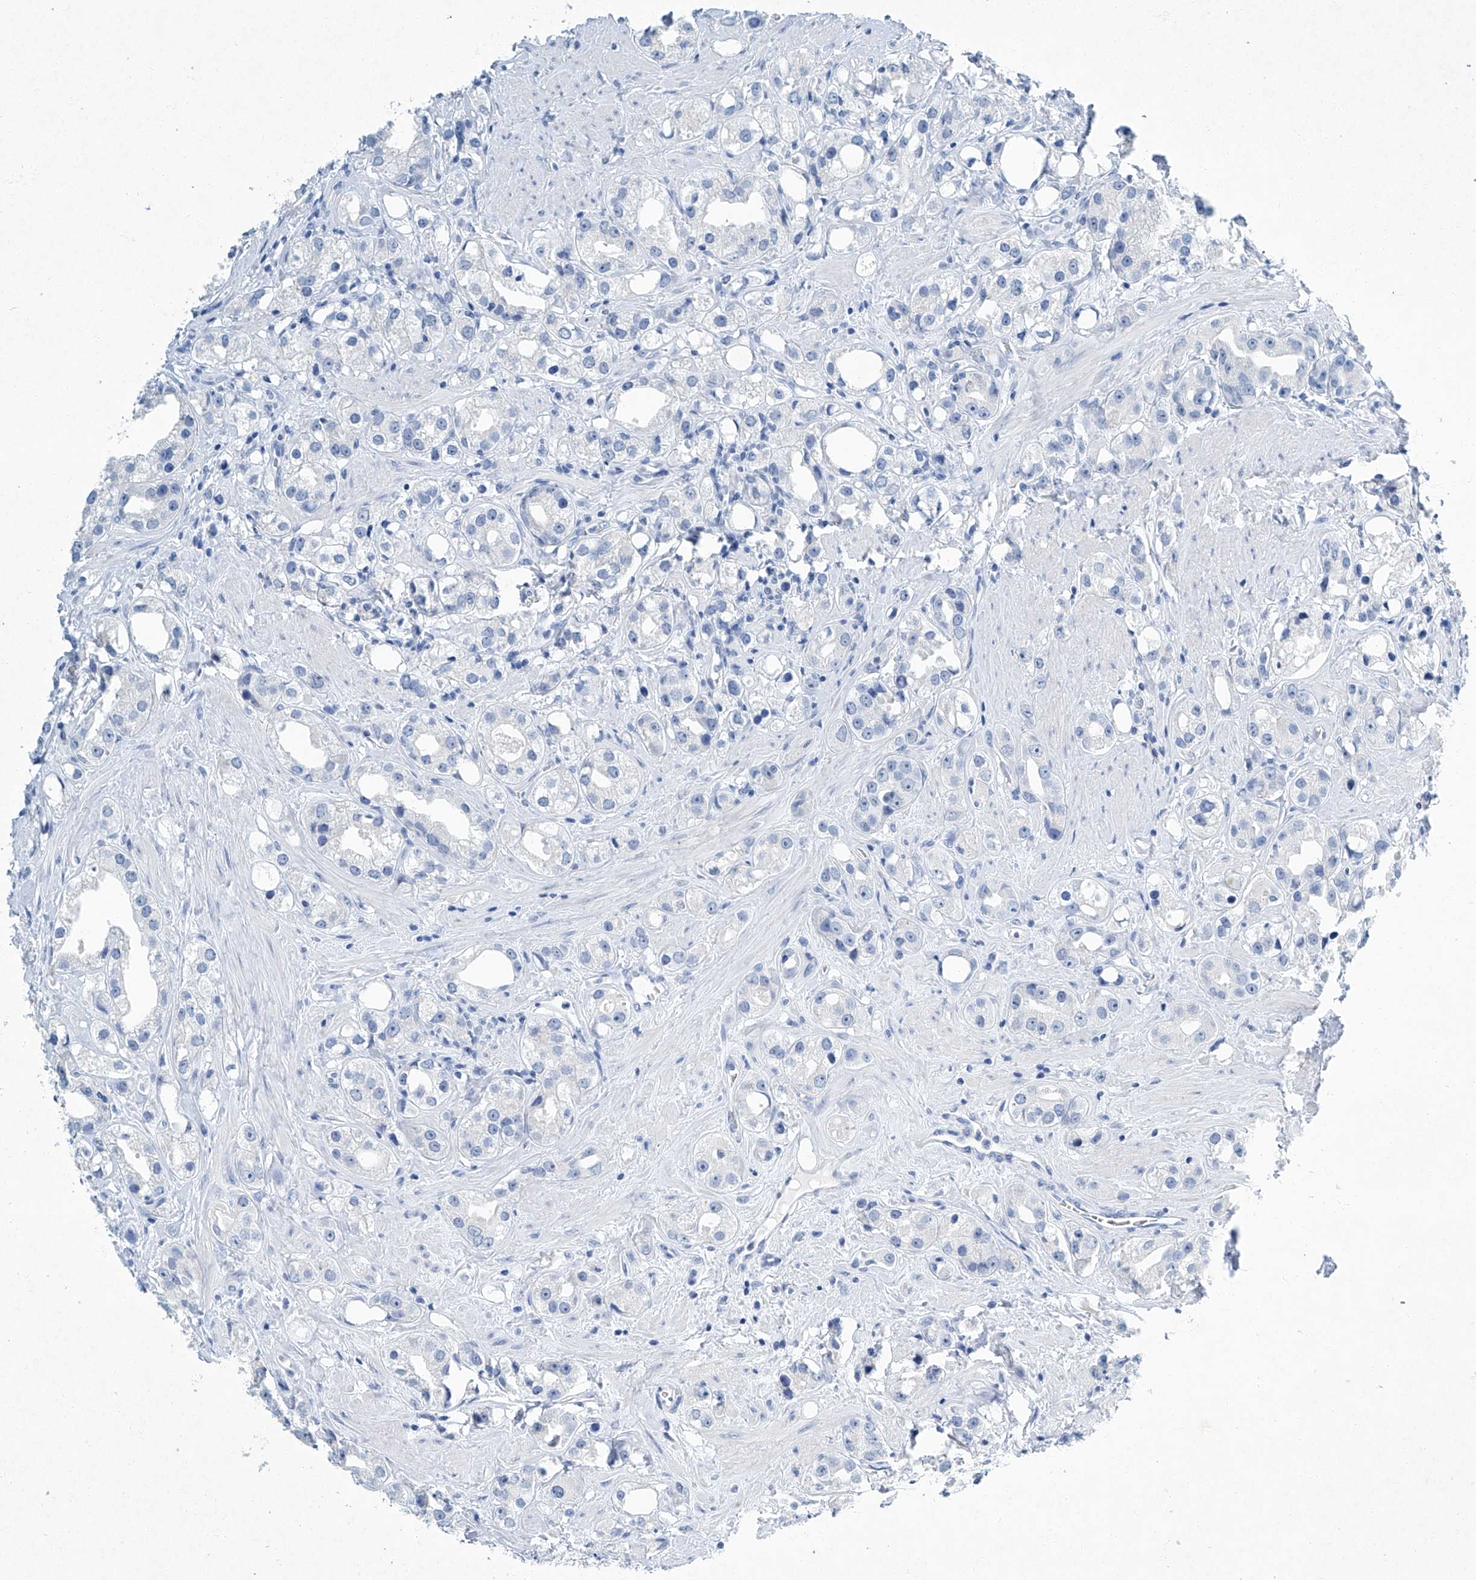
{"staining": {"intensity": "negative", "quantity": "none", "location": "none"}, "tissue": "prostate cancer", "cell_type": "Tumor cells", "image_type": "cancer", "snomed": [{"axis": "morphology", "description": "Adenocarcinoma, NOS"}, {"axis": "topography", "description": "Prostate"}], "caption": "DAB immunohistochemical staining of prostate cancer exhibits no significant staining in tumor cells.", "gene": "CYP2A7", "patient": {"sex": "male", "age": 79}}